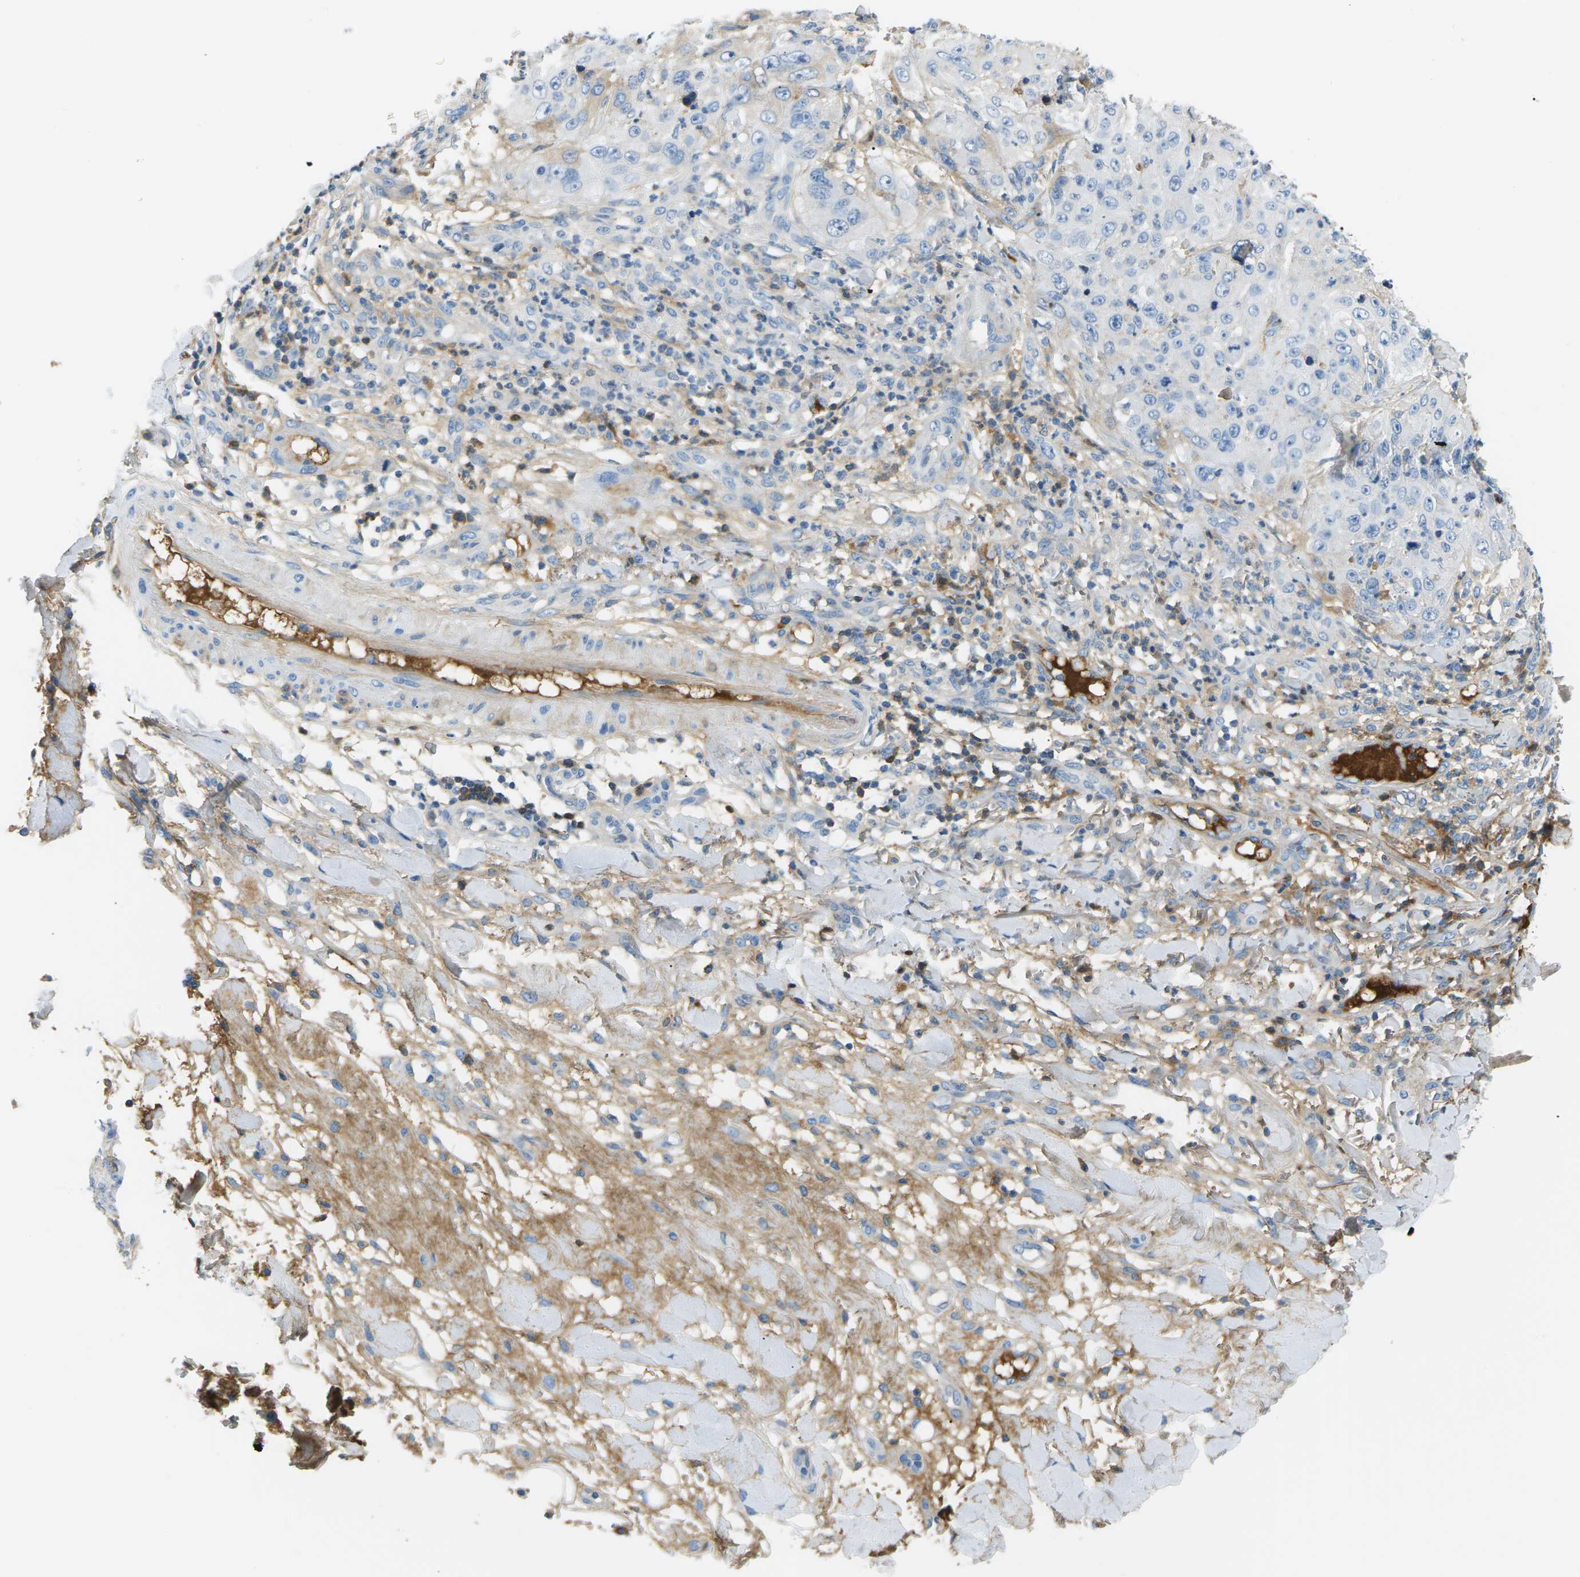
{"staining": {"intensity": "negative", "quantity": "none", "location": "none"}, "tissue": "skin cancer", "cell_type": "Tumor cells", "image_type": "cancer", "snomed": [{"axis": "morphology", "description": "Squamous cell carcinoma, NOS"}, {"axis": "topography", "description": "Skin"}], "caption": "An IHC micrograph of skin cancer (squamous cell carcinoma) is shown. There is no staining in tumor cells of skin cancer (squamous cell carcinoma).", "gene": "CFI", "patient": {"sex": "female", "age": 80}}